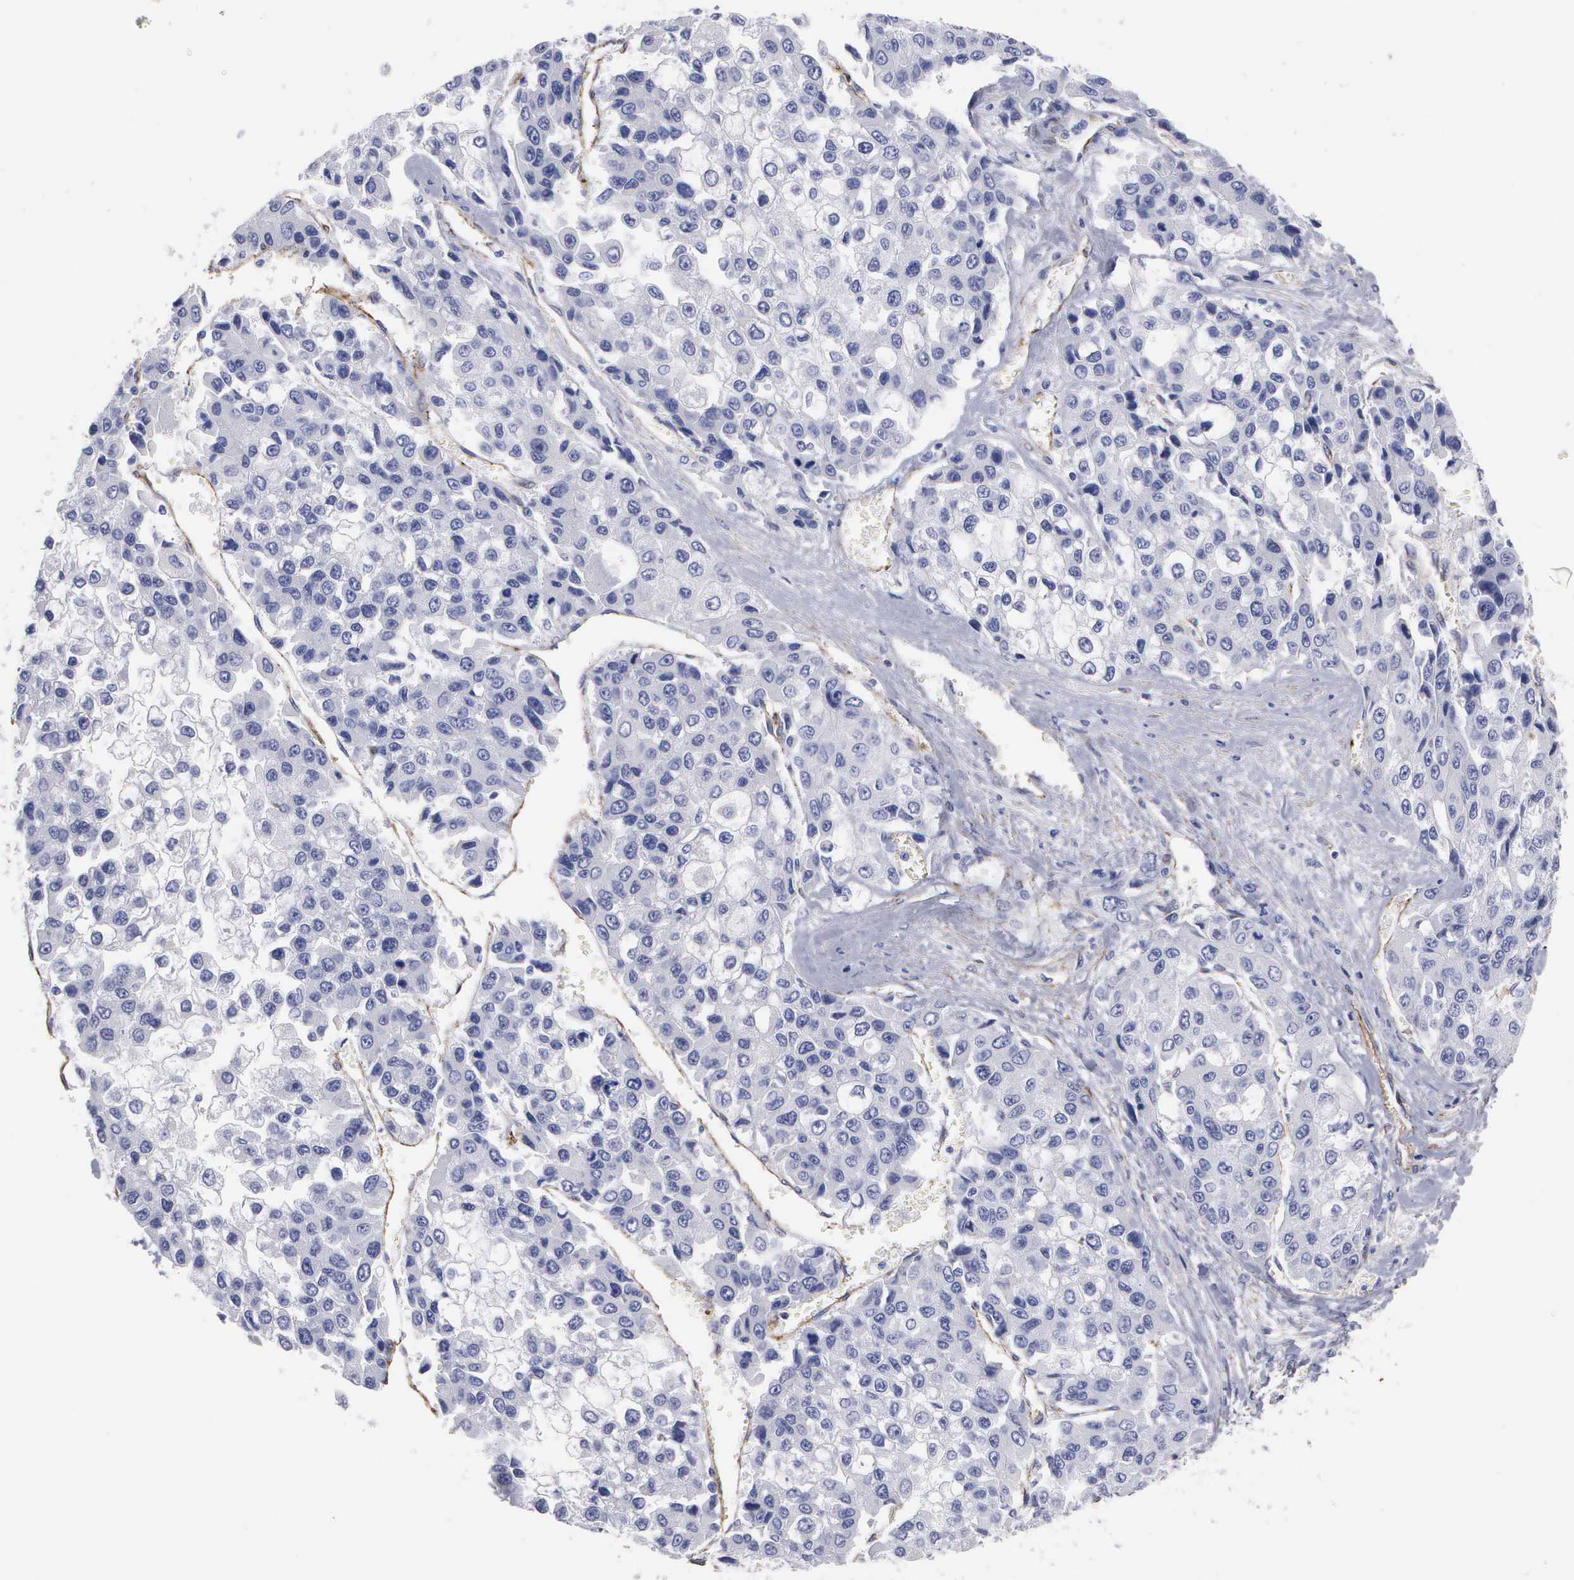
{"staining": {"intensity": "negative", "quantity": "none", "location": "none"}, "tissue": "liver cancer", "cell_type": "Tumor cells", "image_type": "cancer", "snomed": [{"axis": "morphology", "description": "Carcinoma, Hepatocellular, NOS"}, {"axis": "topography", "description": "Liver"}], "caption": "The image demonstrates no significant expression in tumor cells of liver hepatocellular carcinoma.", "gene": "MAGEB10", "patient": {"sex": "female", "age": 66}}